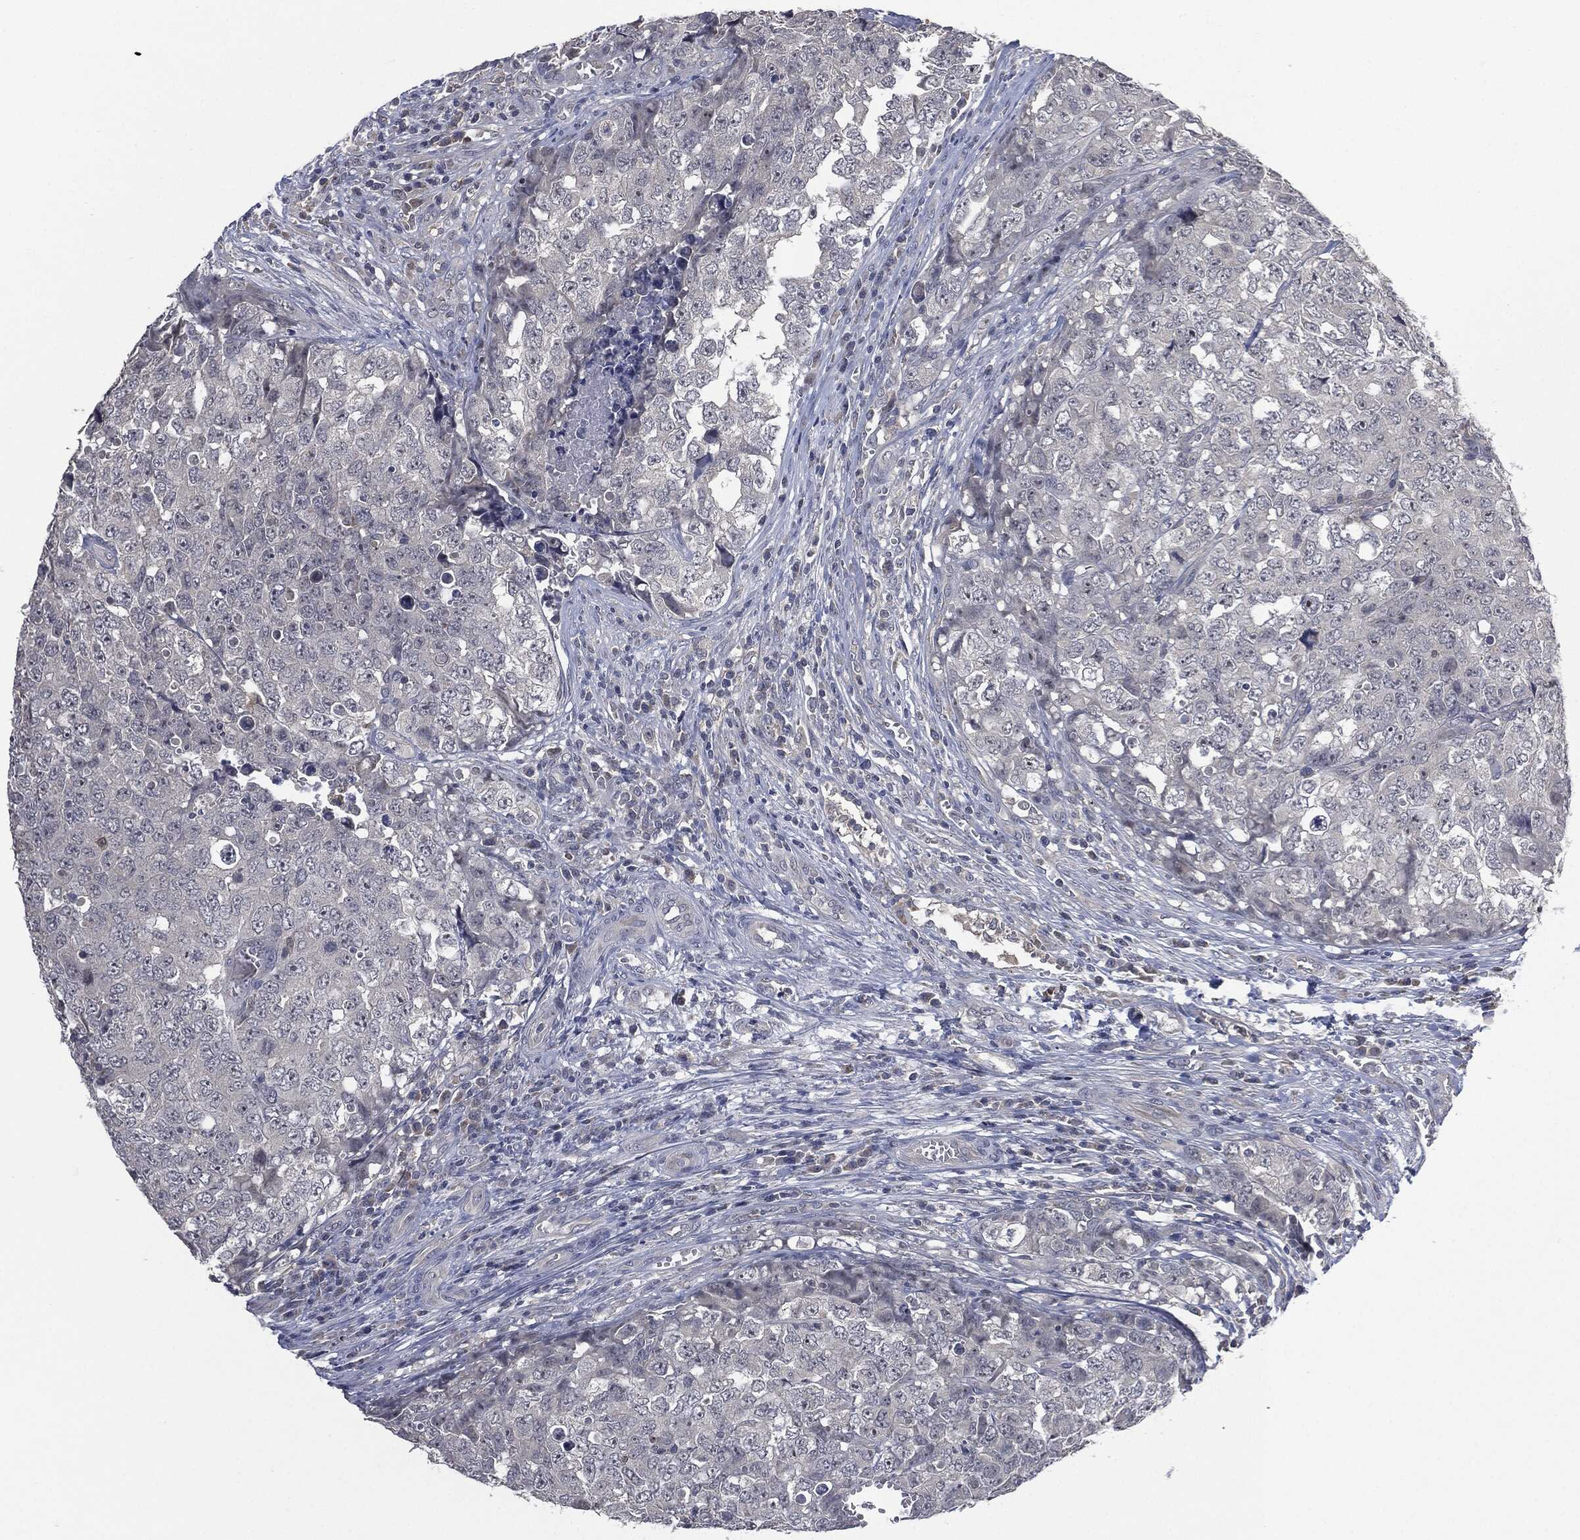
{"staining": {"intensity": "negative", "quantity": "none", "location": "none"}, "tissue": "testis cancer", "cell_type": "Tumor cells", "image_type": "cancer", "snomed": [{"axis": "morphology", "description": "Carcinoma, Embryonal, NOS"}, {"axis": "topography", "description": "Testis"}], "caption": "Immunohistochemistry (IHC) image of human embryonal carcinoma (testis) stained for a protein (brown), which reveals no positivity in tumor cells.", "gene": "IL1RN", "patient": {"sex": "male", "age": 23}}